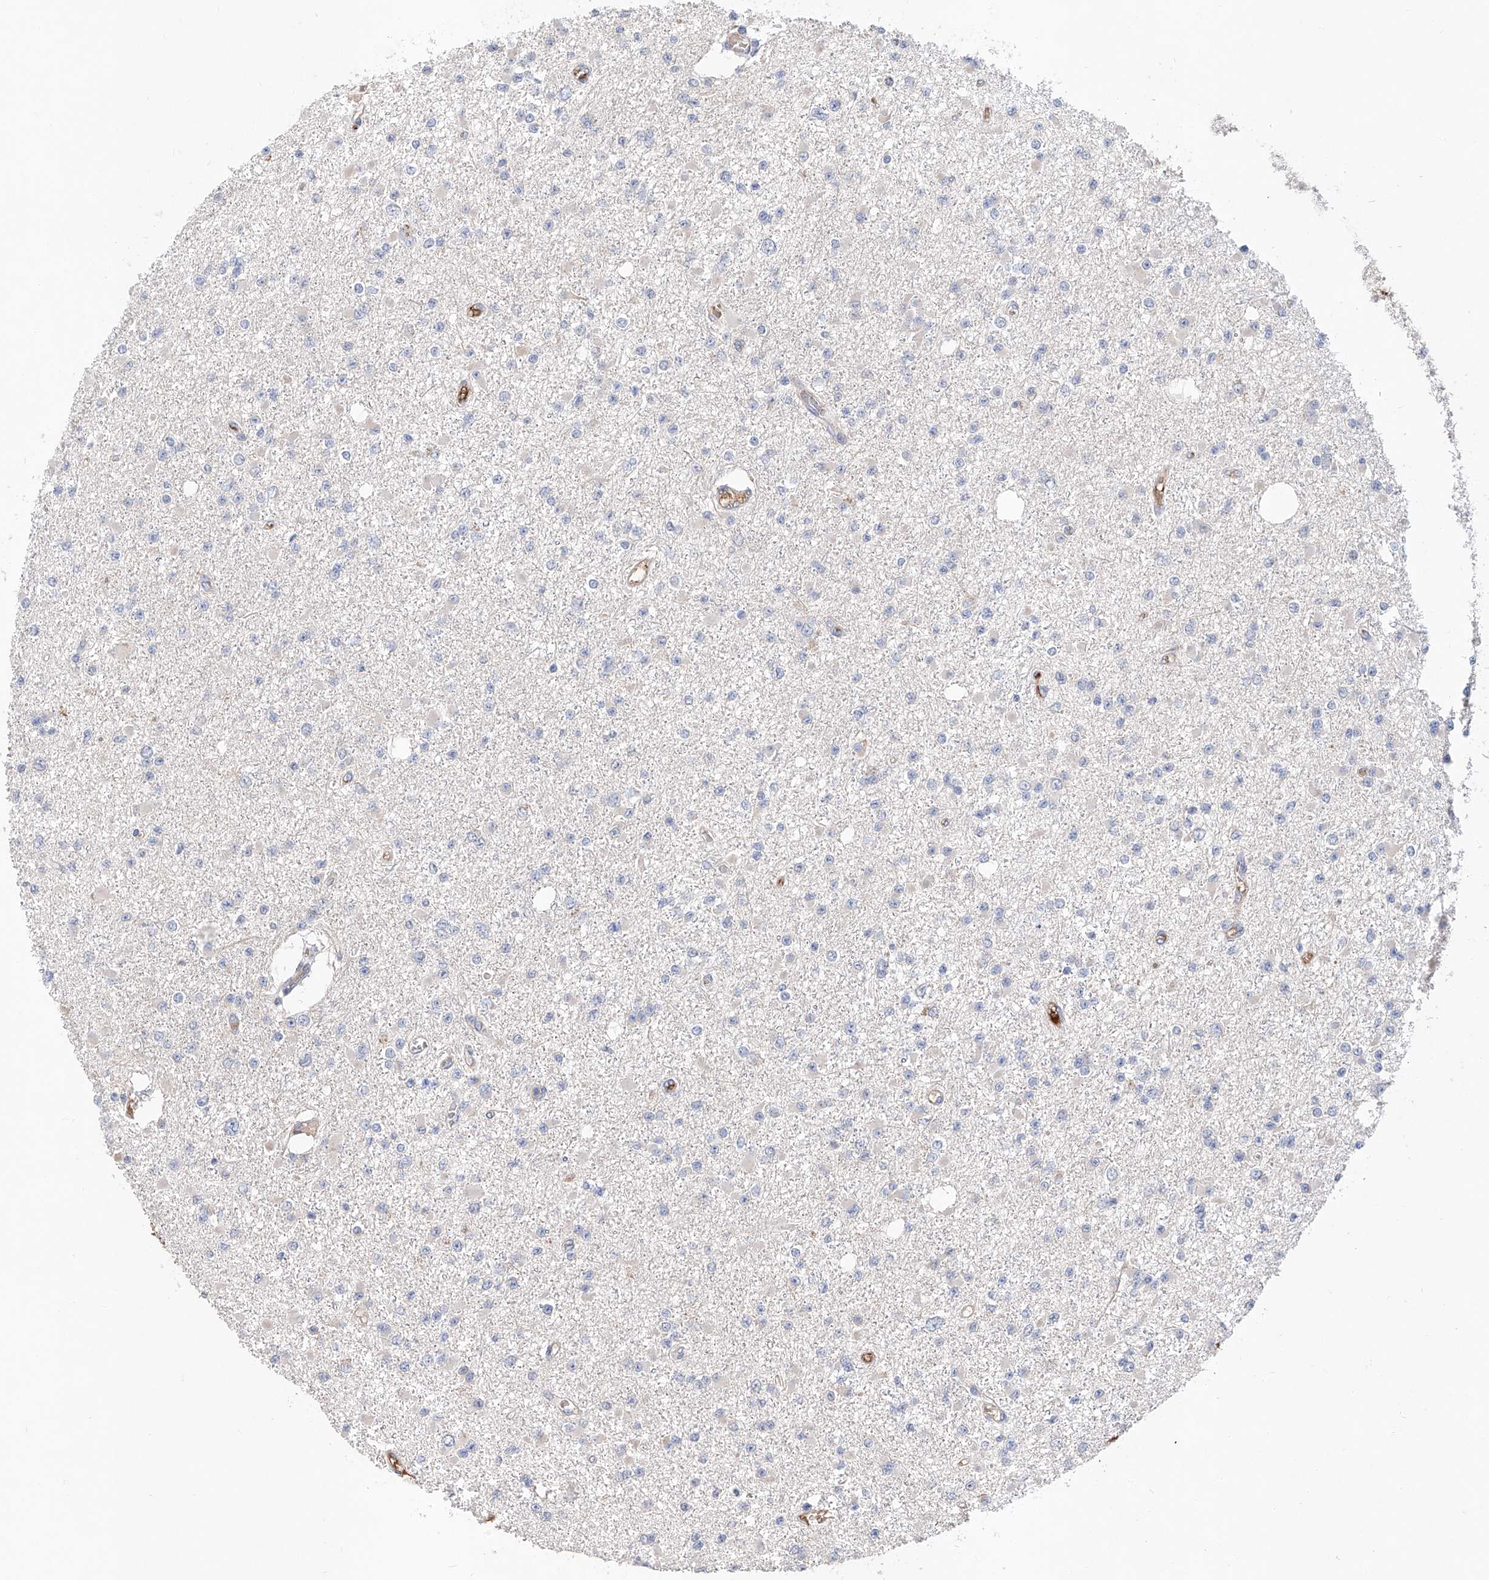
{"staining": {"intensity": "negative", "quantity": "none", "location": "none"}, "tissue": "glioma", "cell_type": "Tumor cells", "image_type": "cancer", "snomed": [{"axis": "morphology", "description": "Glioma, malignant, Low grade"}, {"axis": "topography", "description": "Brain"}], "caption": "Tumor cells are negative for brown protein staining in low-grade glioma (malignant). (Brightfield microscopy of DAB immunohistochemistry (IHC) at high magnification).", "gene": "FUCA2", "patient": {"sex": "female", "age": 22}}